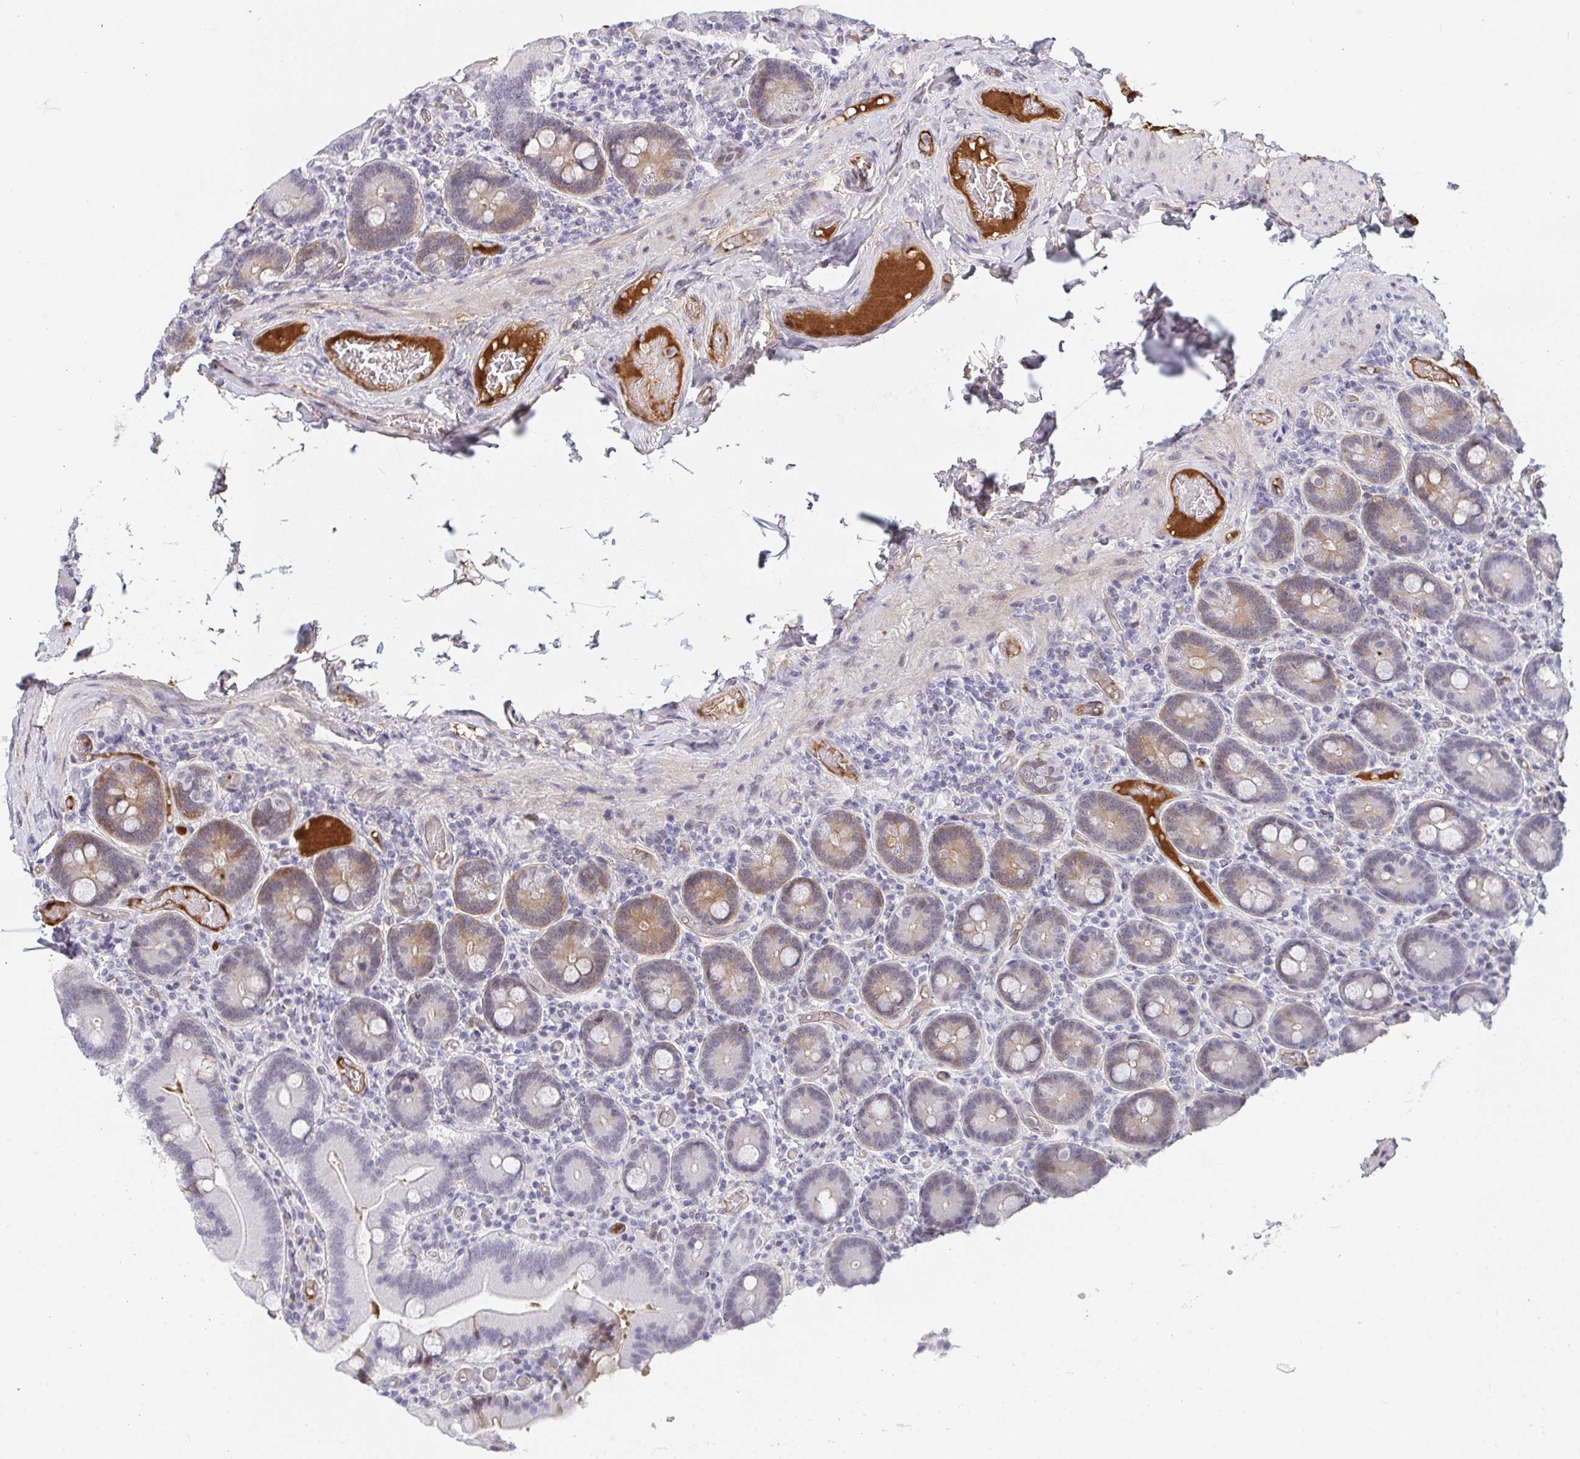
{"staining": {"intensity": "weak", "quantity": "25%-75%", "location": "cytoplasmic/membranous,nuclear"}, "tissue": "duodenum", "cell_type": "Glandular cells", "image_type": "normal", "snomed": [{"axis": "morphology", "description": "Normal tissue, NOS"}, {"axis": "topography", "description": "Duodenum"}], "caption": "A micrograph of human duodenum stained for a protein reveals weak cytoplasmic/membranous,nuclear brown staining in glandular cells.", "gene": "DSCAML1", "patient": {"sex": "female", "age": 62}}